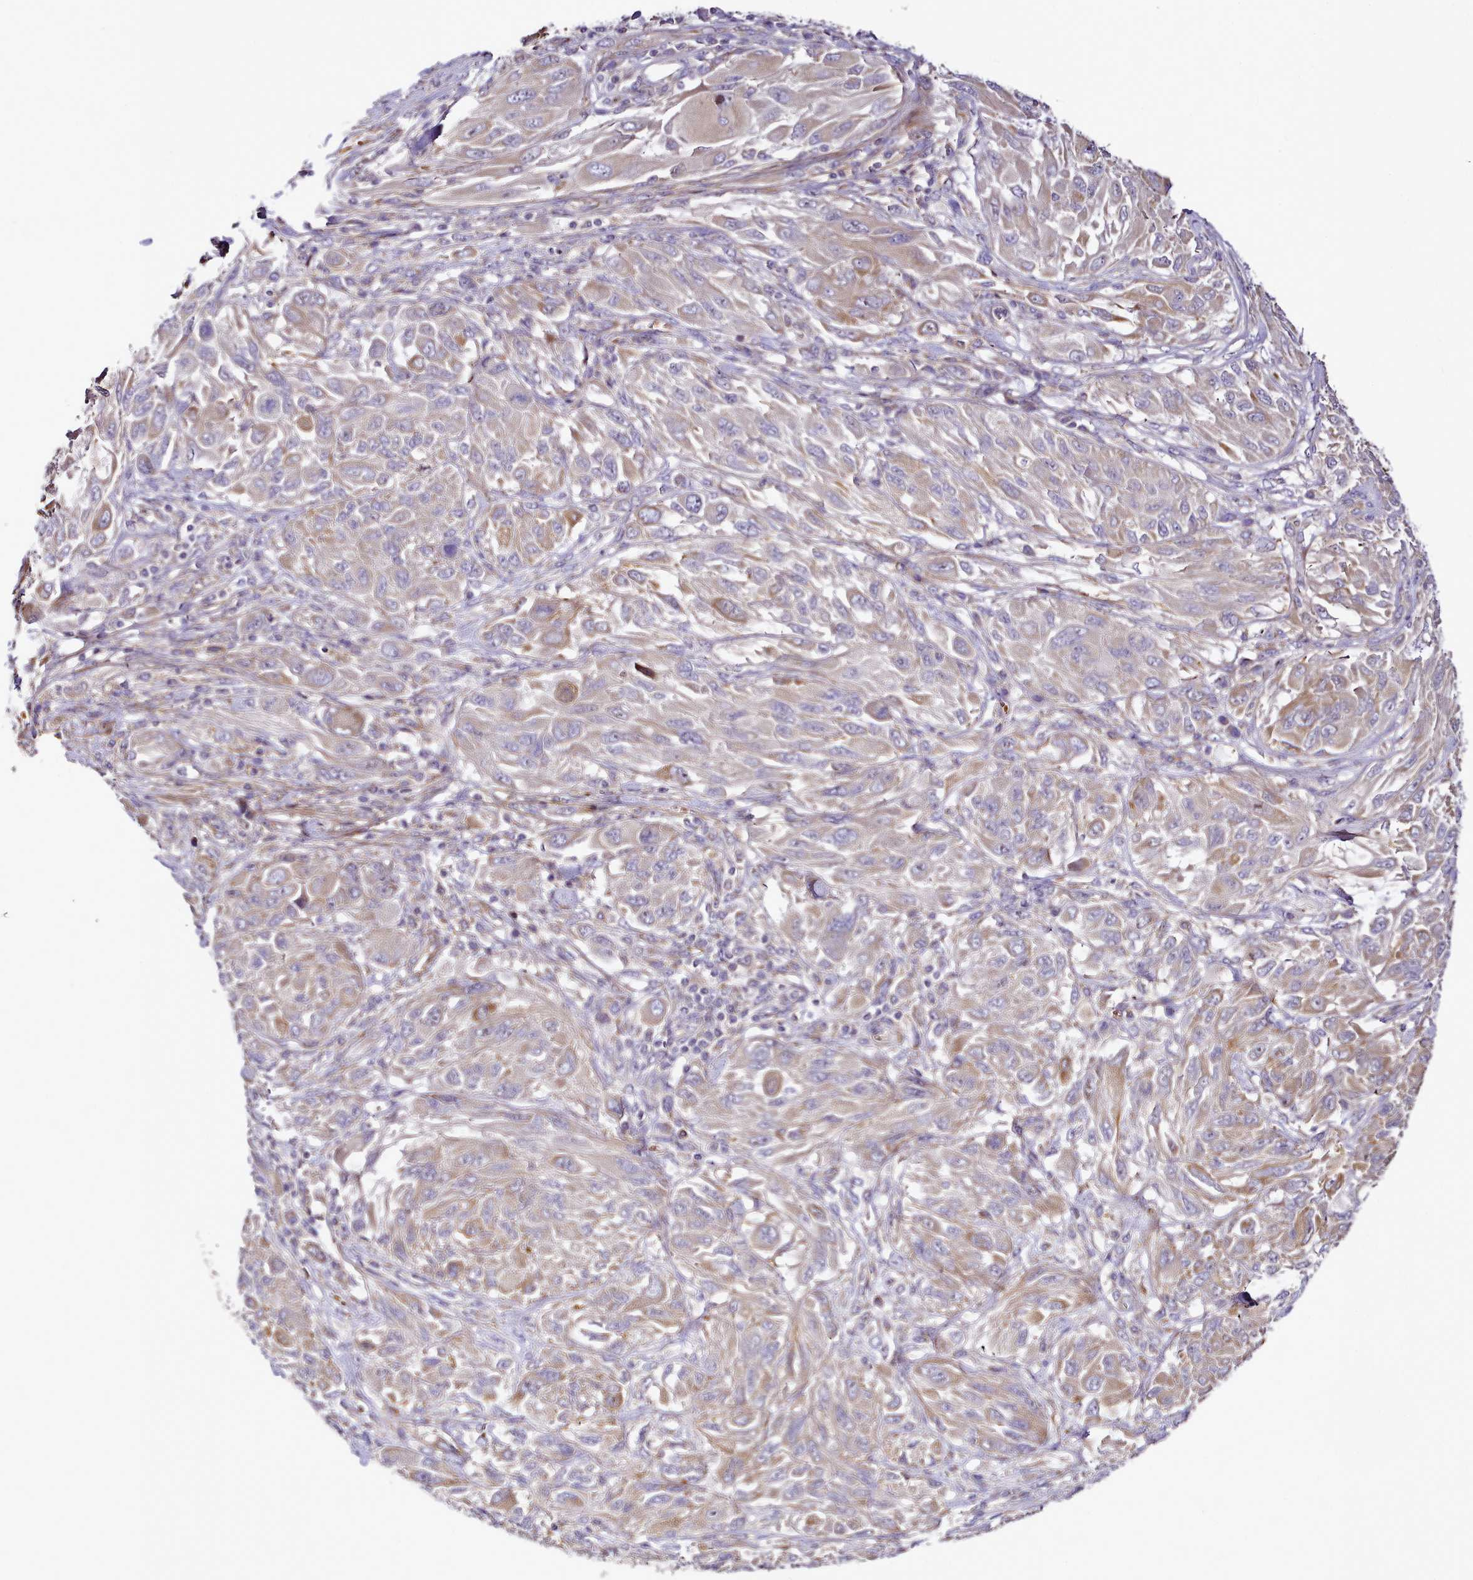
{"staining": {"intensity": "moderate", "quantity": "<25%", "location": "cytoplasmic/membranous"}, "tissue": "melanoma", "cell_type": "Tumor cells", "image_type": "cancer", "snomed": [{"axis": "morphology", "description": "Malignant melanoma, NOS"}, {"axis": "topography", "description": "Skin"}], "caption": "The image reveals immunohistochemical staining of melanoma. There is moderate cytoplasmic/membranous staining is present in approximately <25% of tumor cells. (Stains: DAB in brown, nuclei in blue, Microscopy: brightfield microscopy at high magnification).", "gene": "NBPF1", "patient": {"sex": "female", "age": 91}}